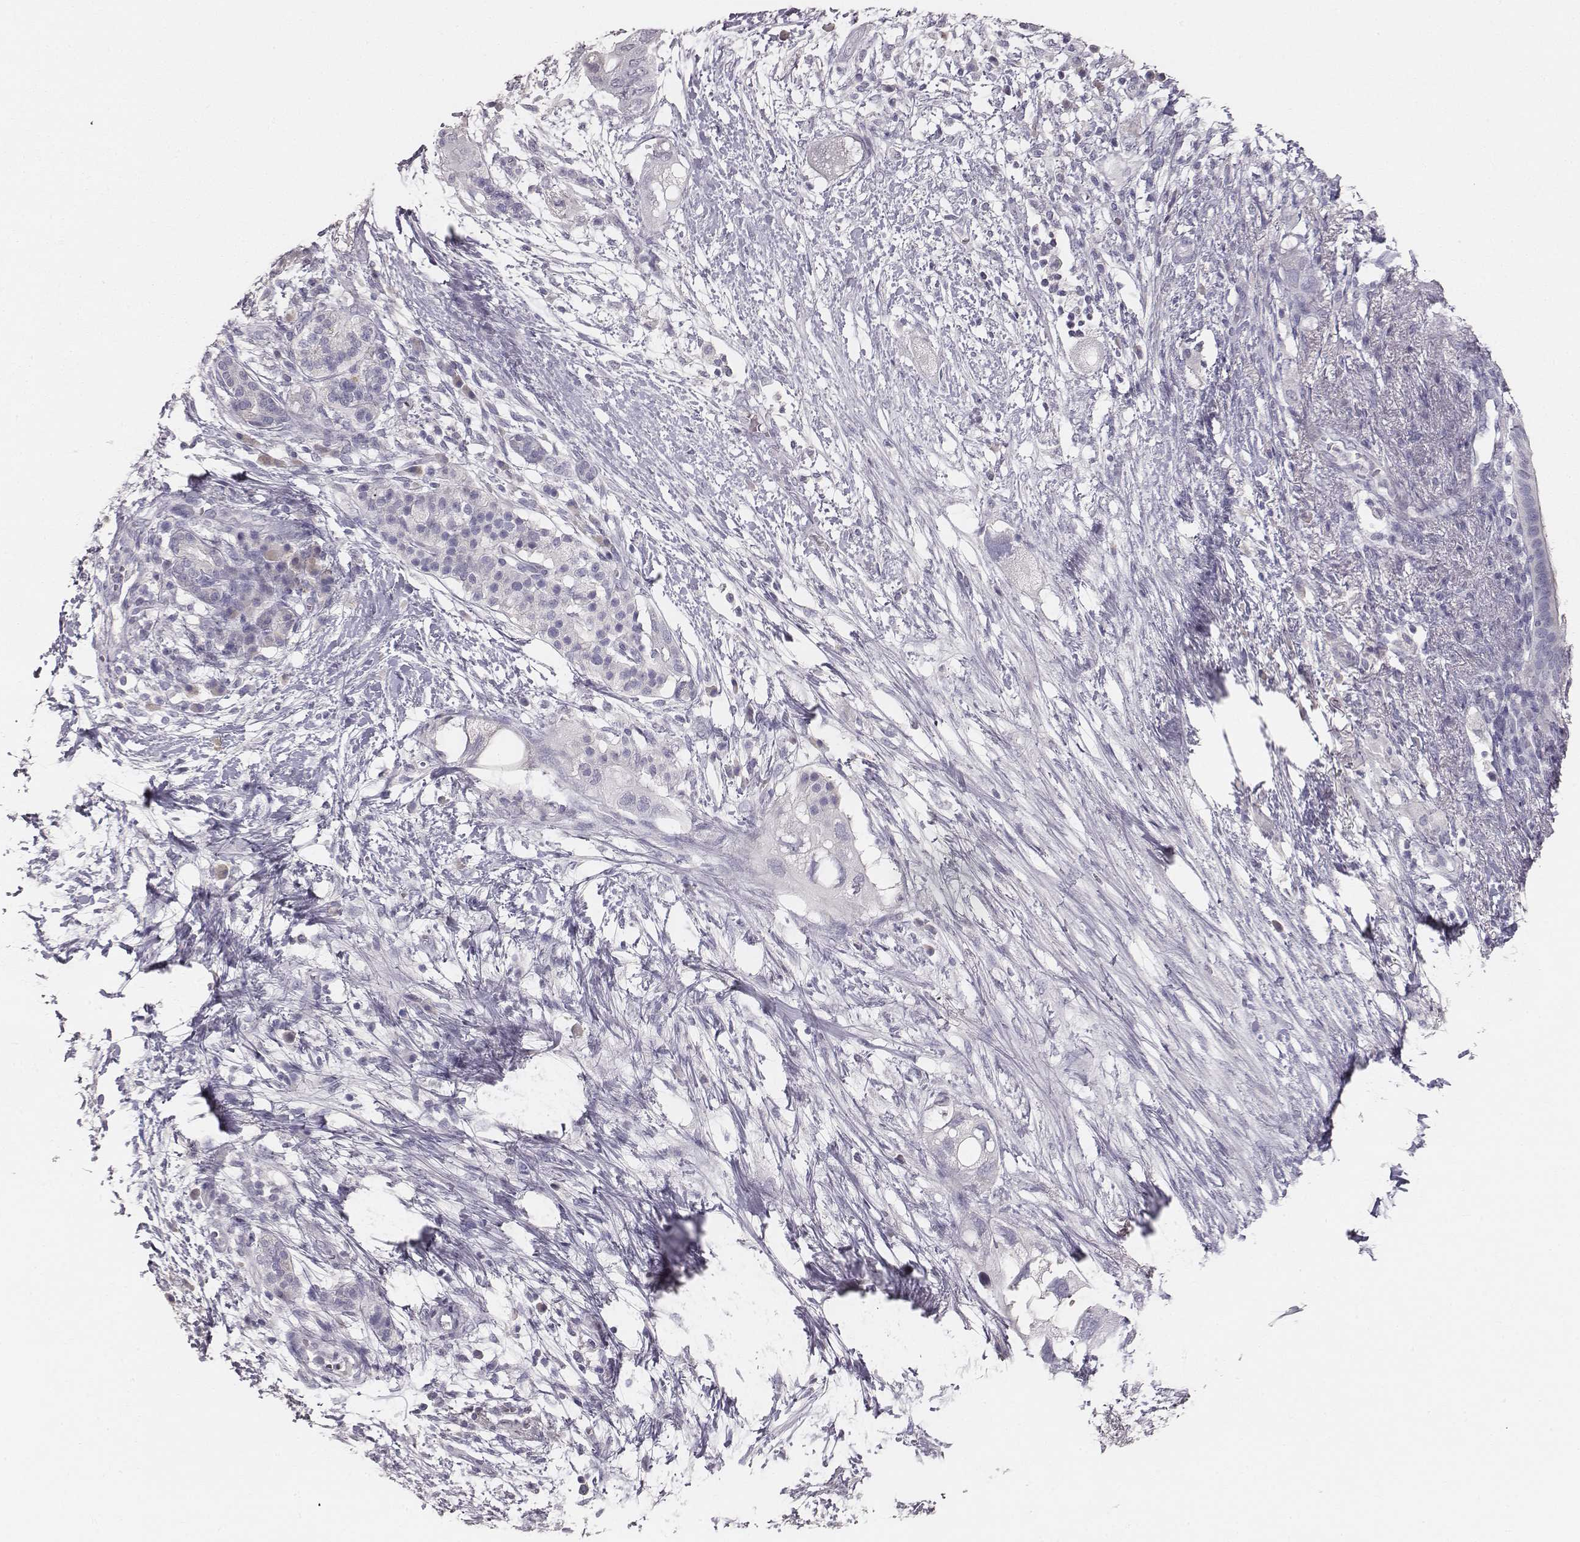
{"staining": {"intensity": "negative", "quantity": "none", "location": "none"}, "tissue": "pancreatic cancer", "cell_type": "Tumor cells", "image_type": "cancer", "snomed": [{"axis": "morphology", "description": "Adenocarcinoma, NOS"}, {"axis": "topography", "description": "Pancreas"}], "caption": "Micrograph shows no significant protein staining in tumor cells of pancreatic cancer.", "gene": "MYH6", "patient": {"sex": "female", "age": 72}}